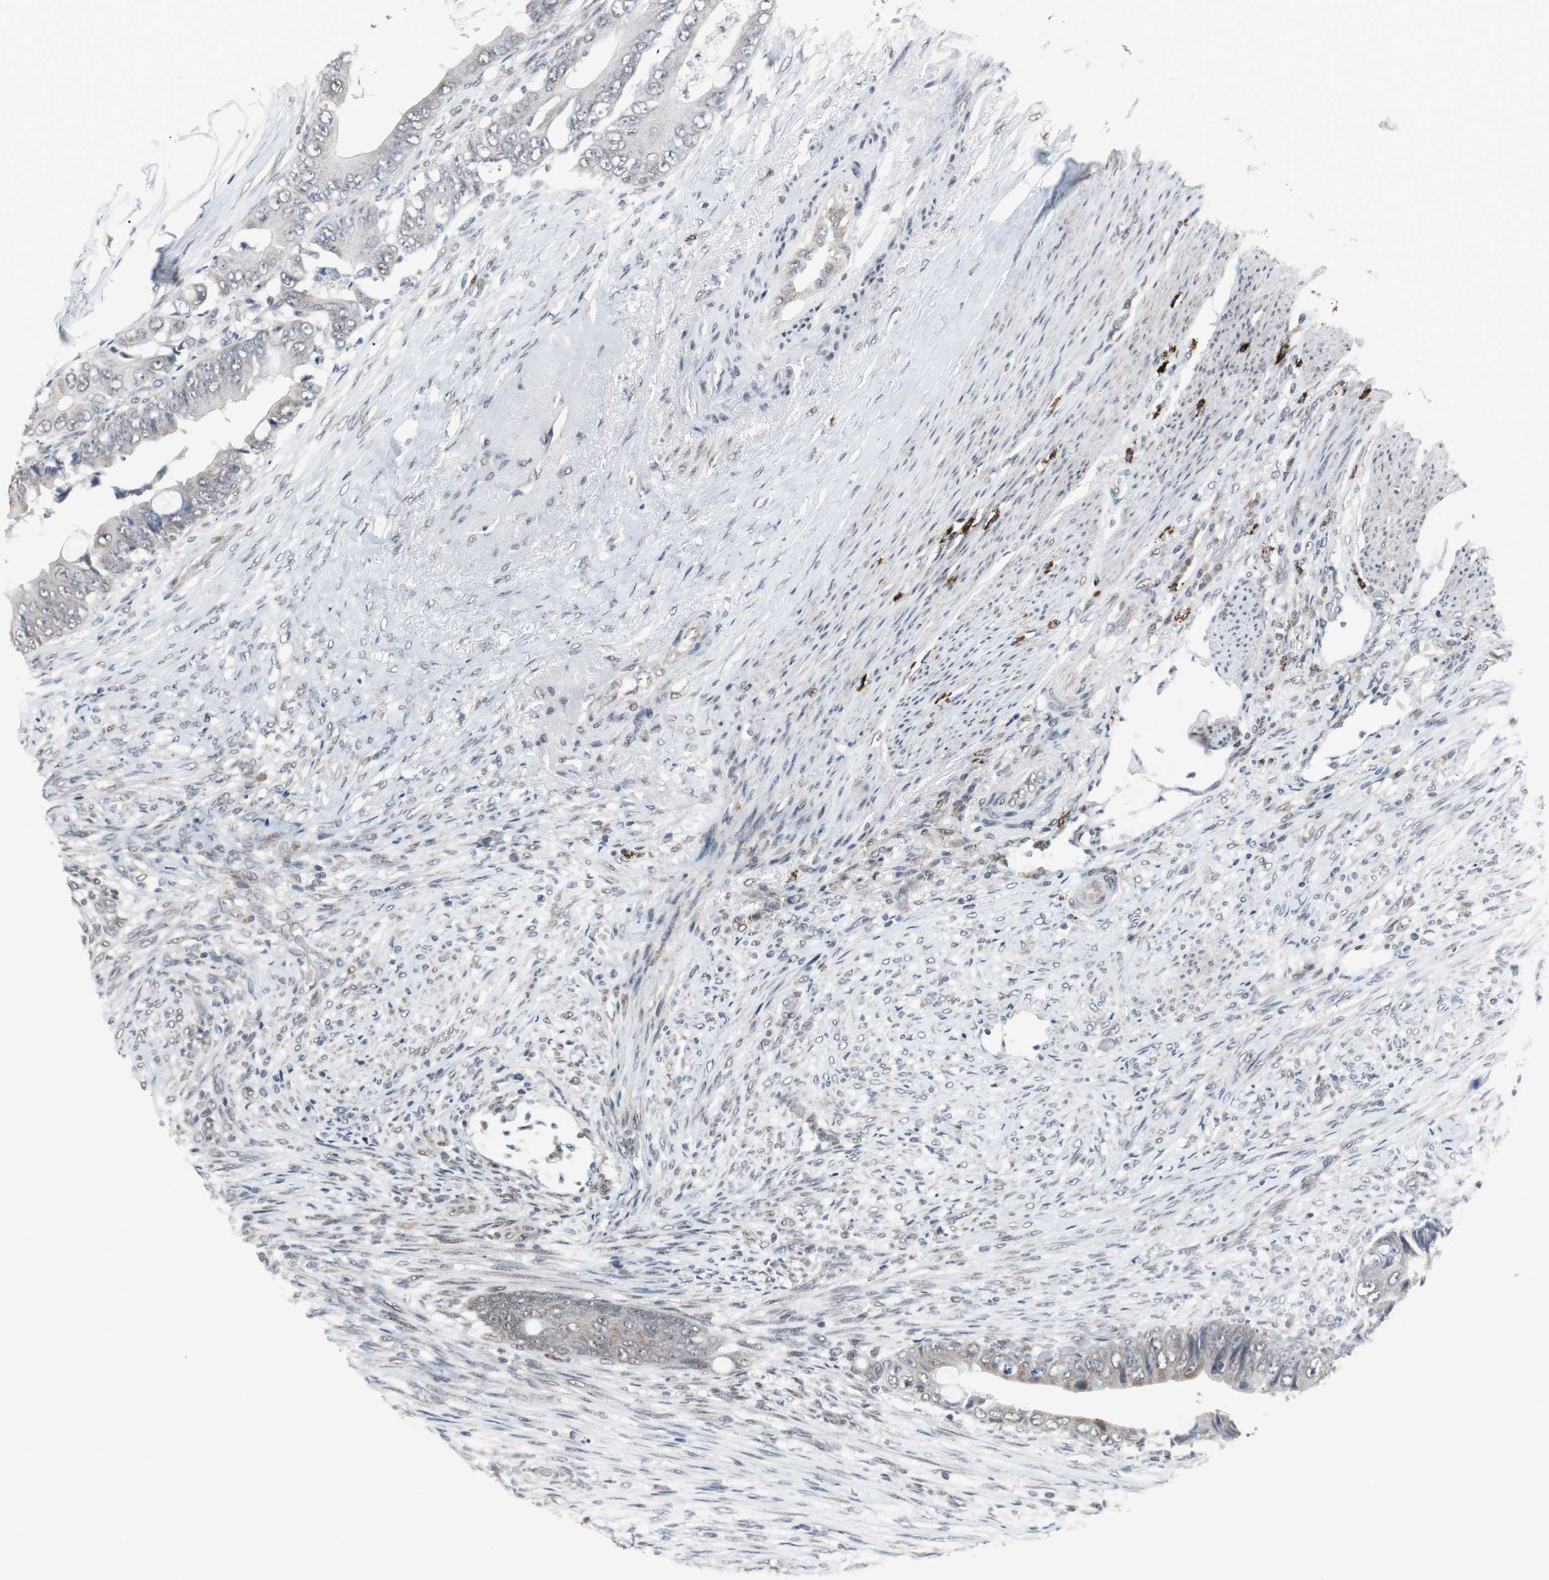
{"staining": {"intensity": "negative", "quantity": "none", "location": "none"}, "tissue": "colorectal cancer", "cell_type": "Tumor cells", "image_type": "cancer", "snomed": [{"axis": "morphology", "description": "Adenocarcinoma, NOS"}, {"axis": "topography", "description": "Rectum"}], "caption": "IHC of human colorectal adenocarcinoma reveals no expression in tumor cells.", "gene": "ZHX2", "patient": {"sex": "female", "age": 77}}